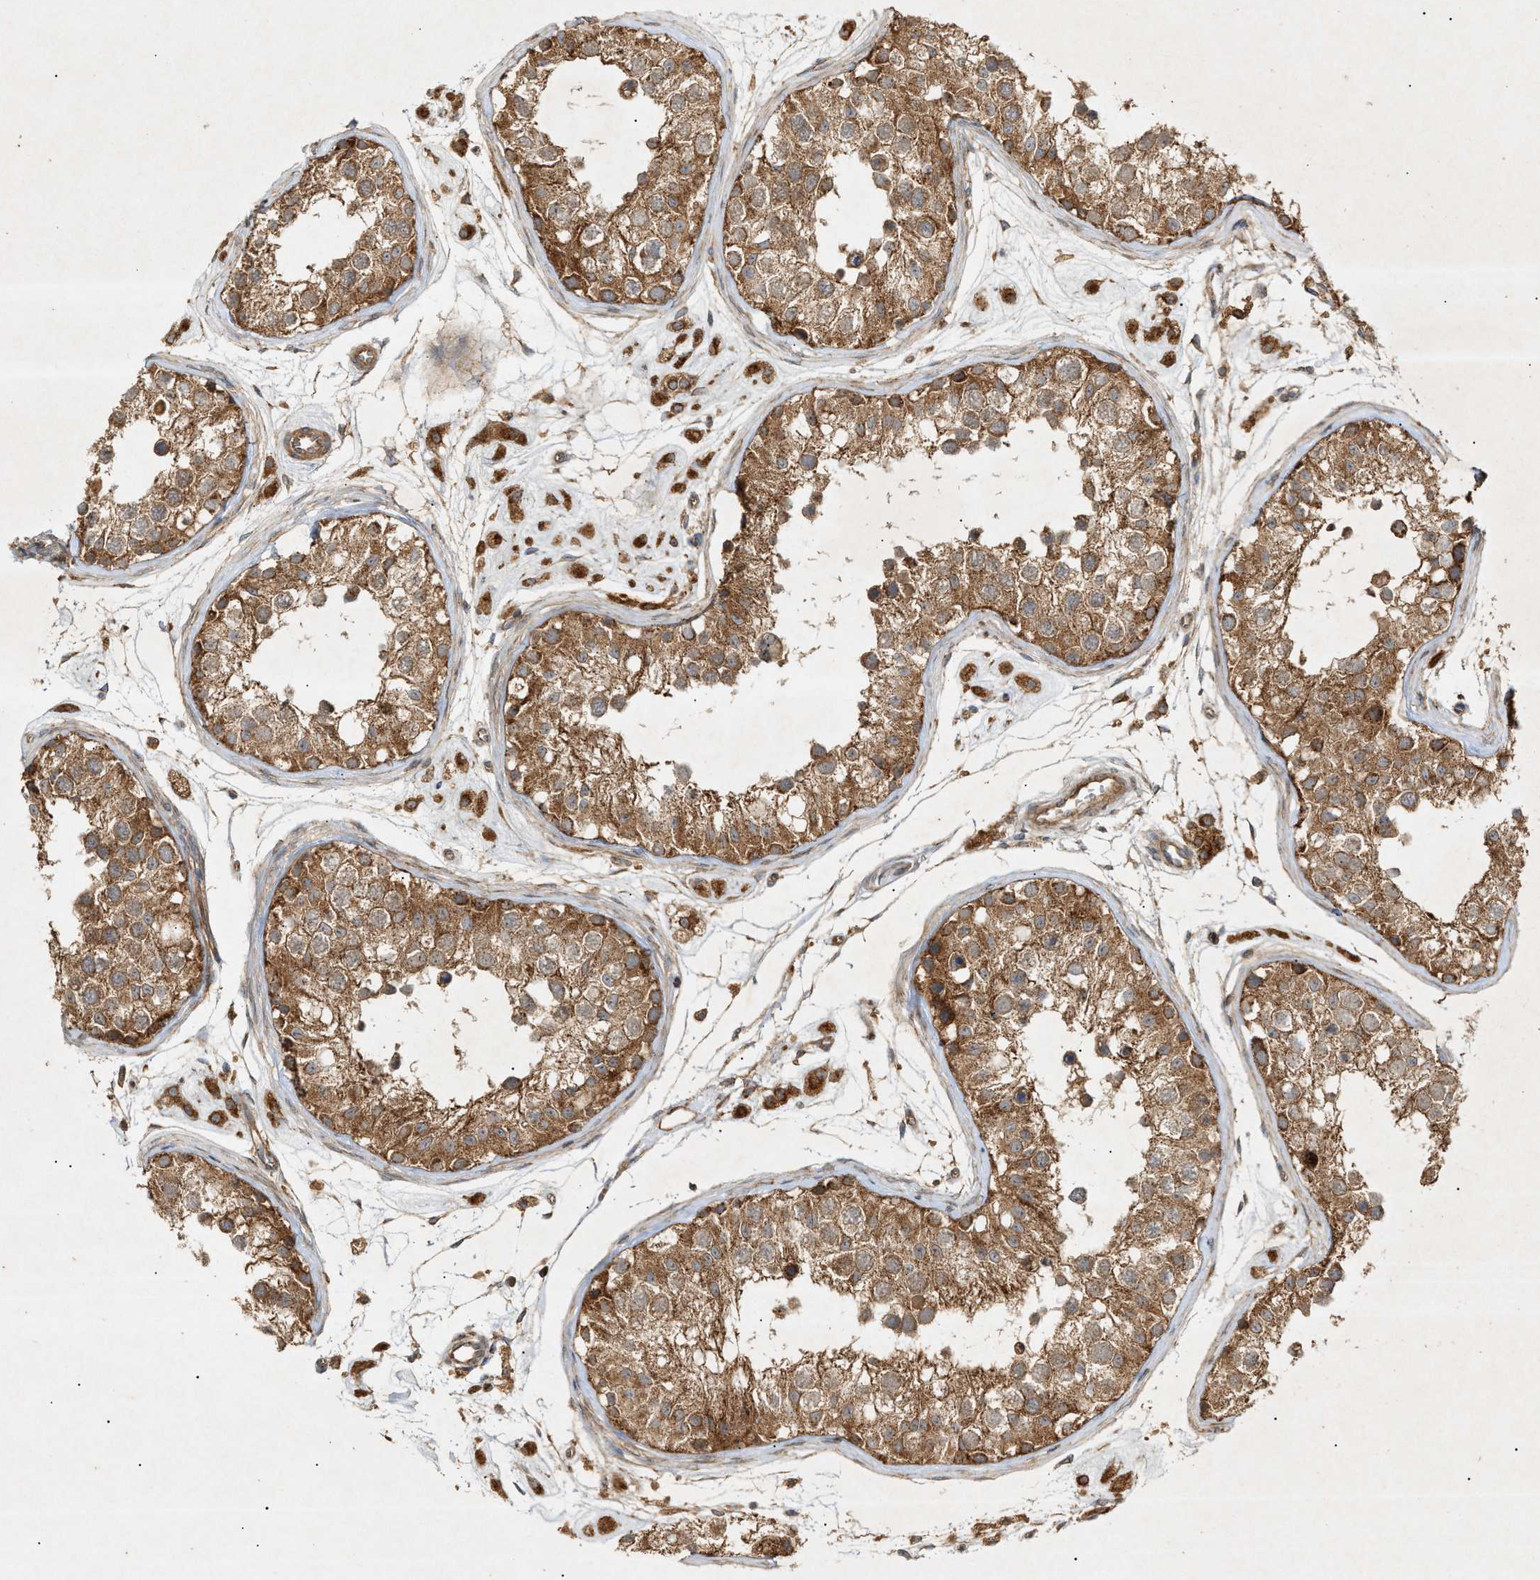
{"staining": {"intensity": "moderate", "quantity": ">75%", "location": "cytoplasmic/membranous"}, "tissue": "testis", "cell_type": "Cells in seminiferous ducts", "image_type": "normal", "snomed": [{"axis": "morphology", "description": "Normal tissue, NOS"}, {"axis": "morphology", "description": "Adenocarcinoma, metastatic, NOS"}, {"axis": "topography", "description": "Testis"}], "caption": "A histopathology image showing moderate cytoplasmic/membranous expression in about >75% of cells in seminiferous ducts in normal testis, as visualized by brown immunohistochemical staining.", "gene": "MTCH1", "patient": {"sex": "male", "age": 26}}